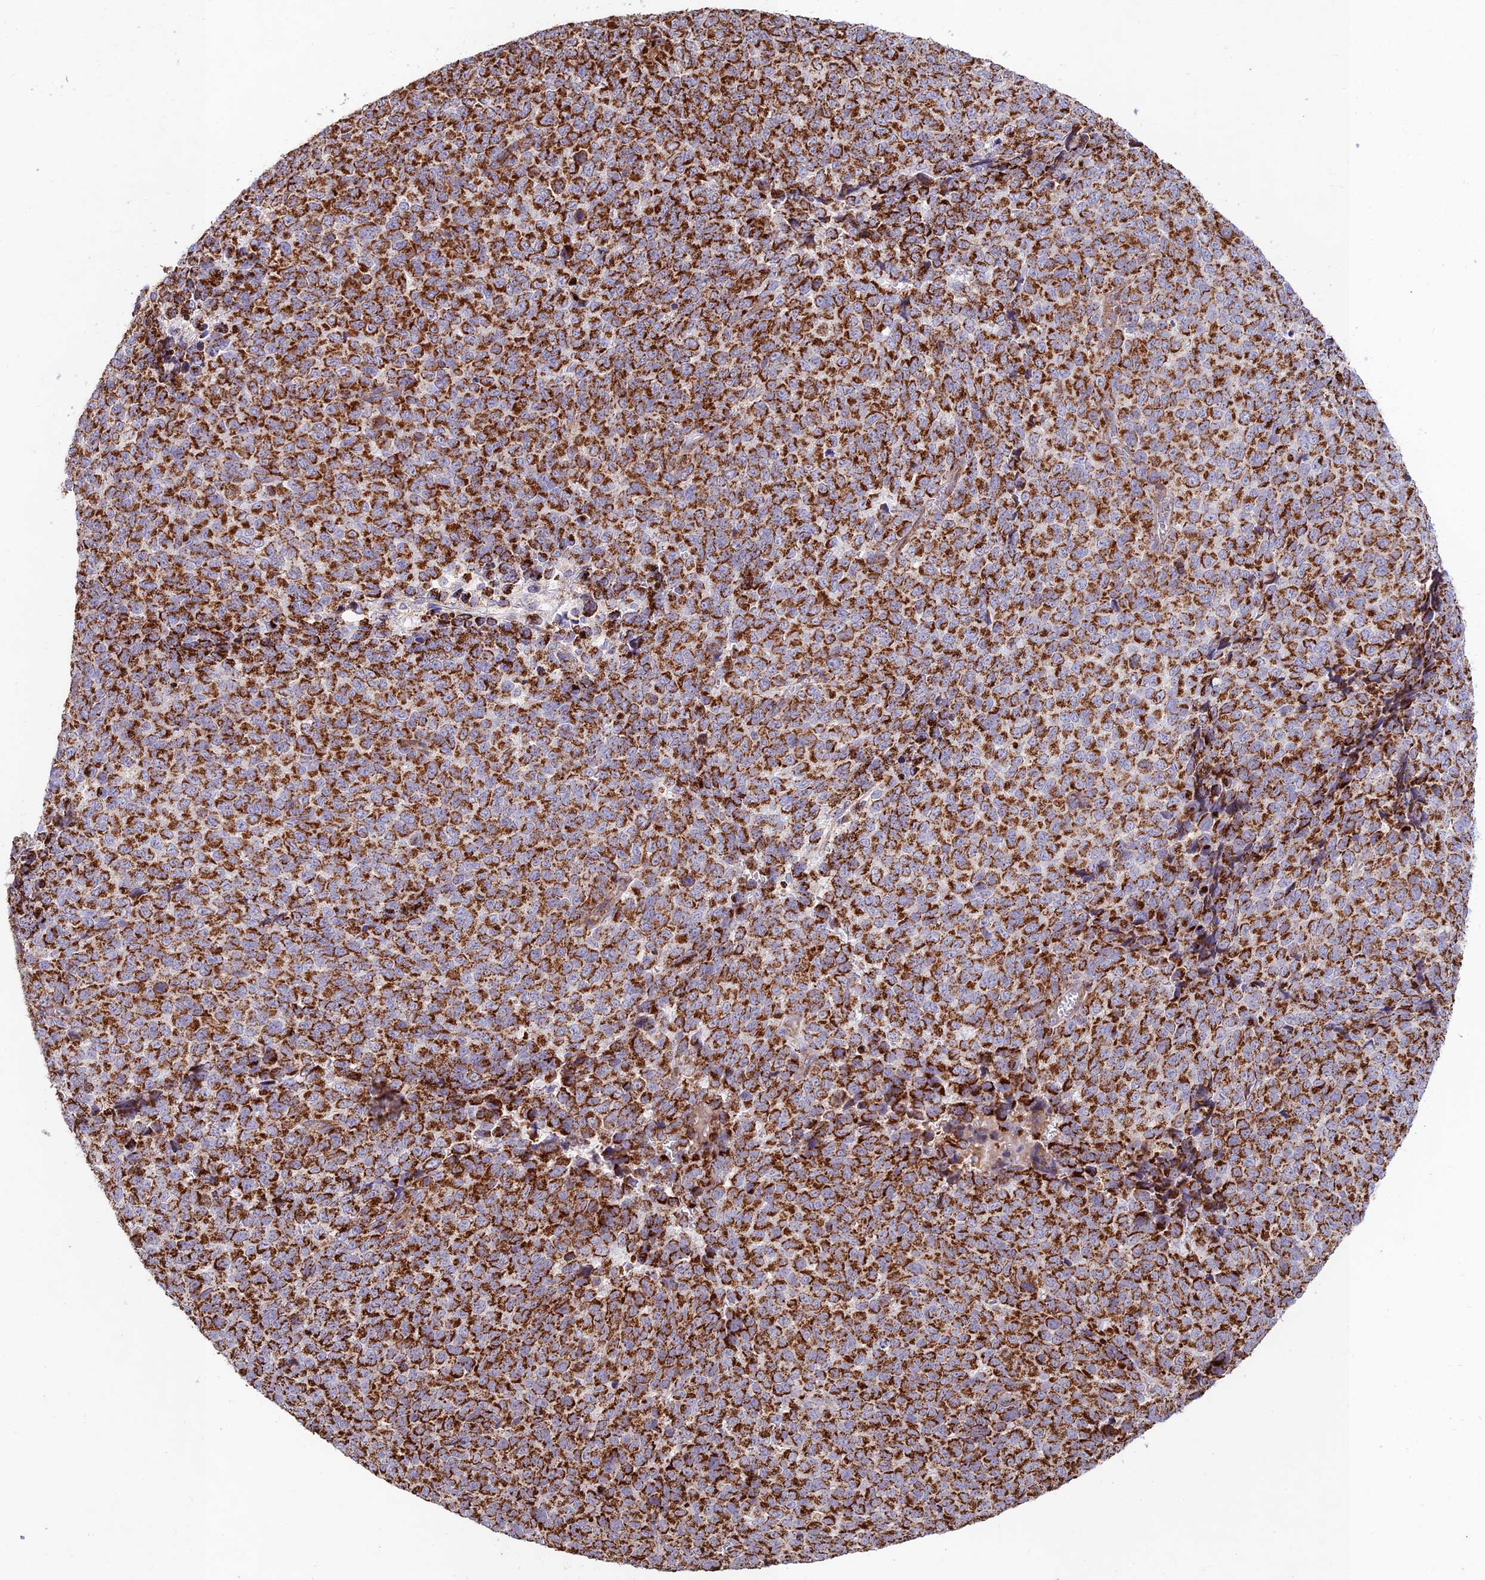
{"staining": {"intensity": "strong", "quantity": ">75%", "location": "cytoplasmic/membranous"}, "tissue": "melanoma", "cell_type": "Tumor cells", "image_type": "cancer", "snomed": [{"axis": "morphology", "description": "Malignant melanoma, NOS"}, {"axis": "topography", "description": "Nose, NOS"}], "caption": "This is an image of IHC staining of malignant melanoma, which shows strong staining in the cytoplasmic/membranous of tumor cells.", "gene": "KHDC3L", "patient": {"sex": "female", "age": 48}}